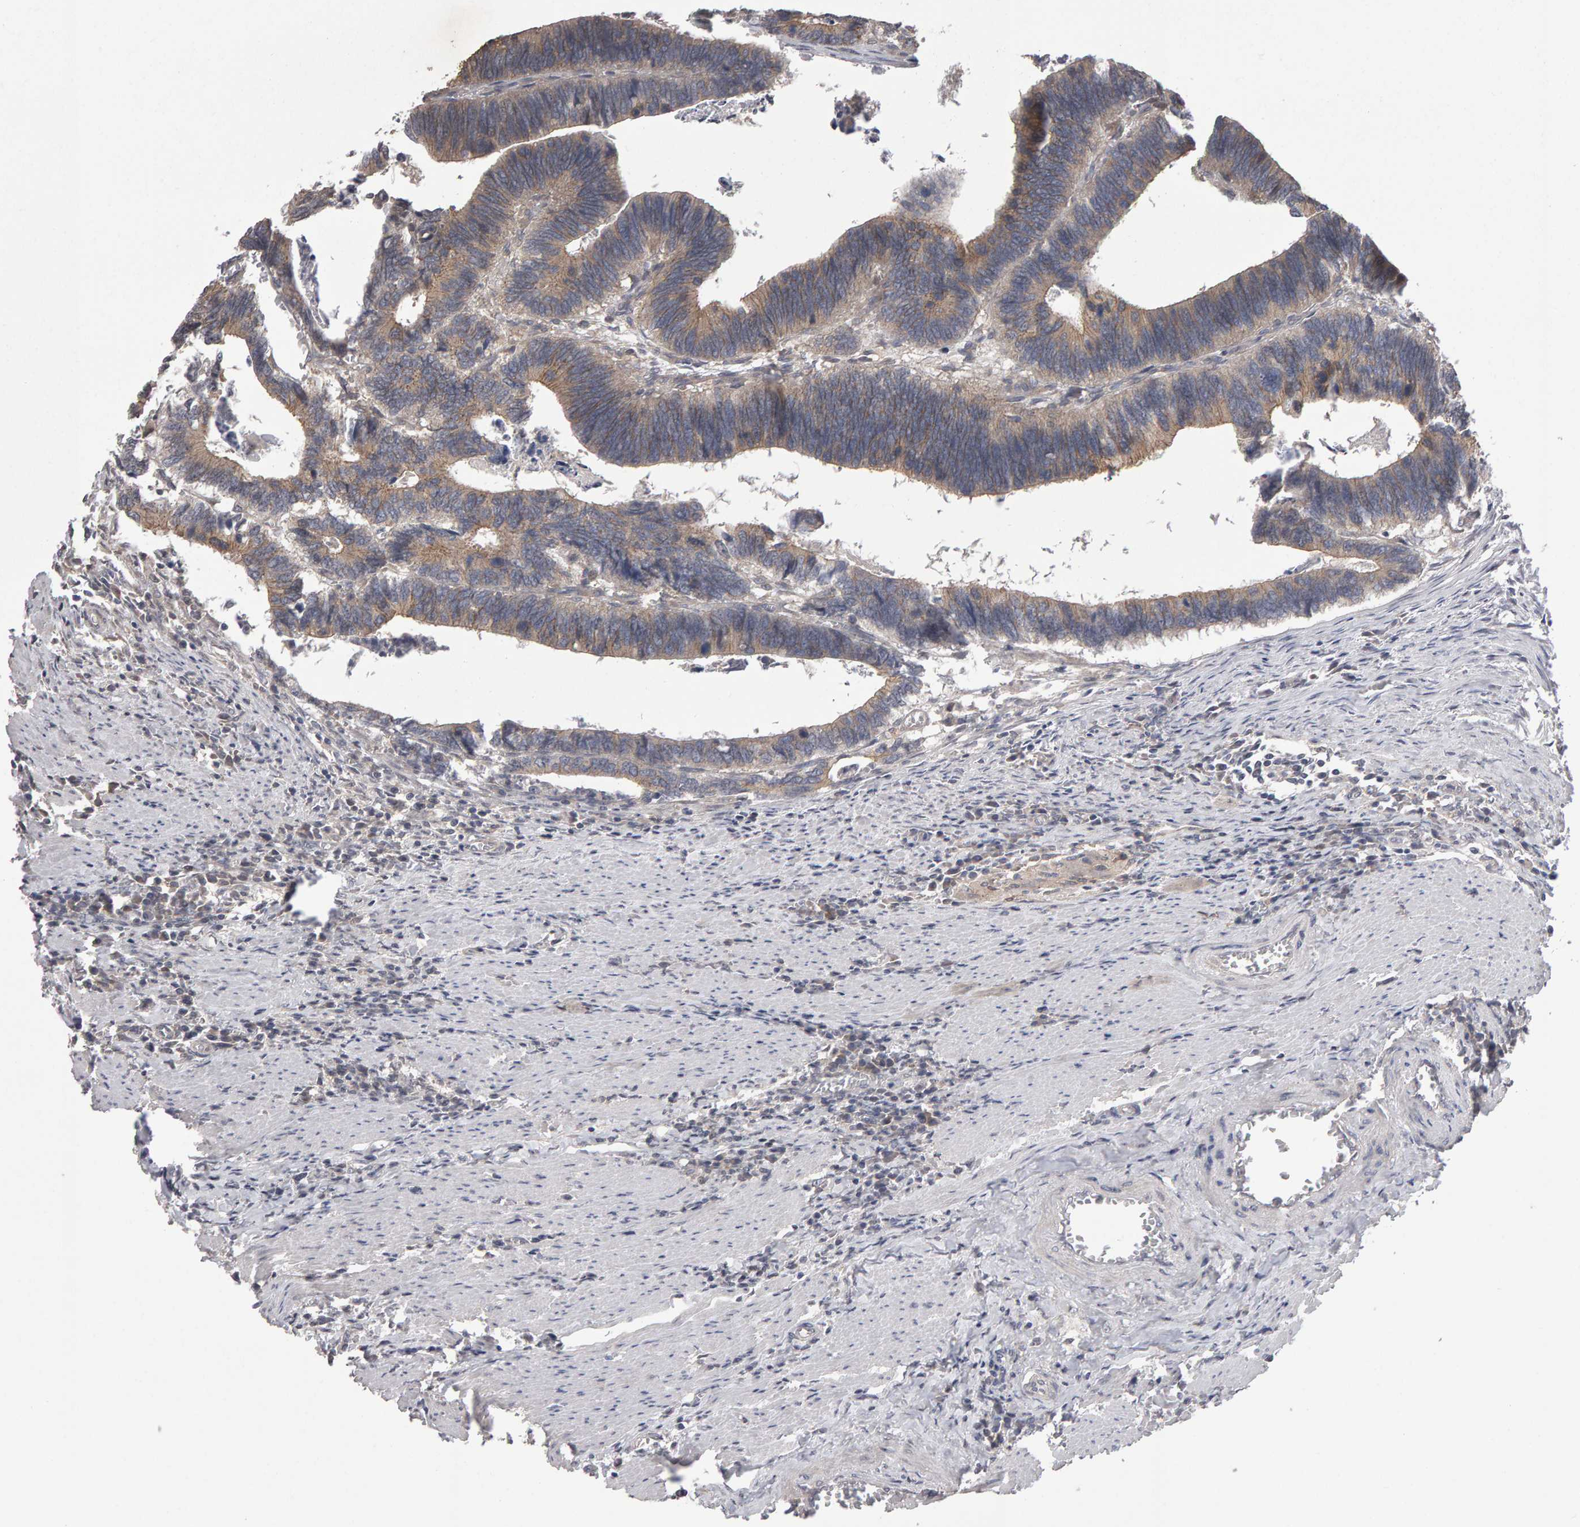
{"staining": {"intensity": "weak", "quantity": ">75%", "location": "cytoplasmic/membranous"}, "tissue": "colorectal cancer", "cell_type": "Tumor cells", "image_type": "cancer", "snomed": [{"axis": "morphology", "description": "Adenocarcinoma, NOS"}, {"axis": "topography", "description": "Colon"}], "caption": "Tumor cells show low levels of weak cytoplasmic/membranous expression in approximately >75% of cells in colorectal adenocarcinoma.", "gene": "SCRIB", "patient": {"sex": "male", "age": 72}}